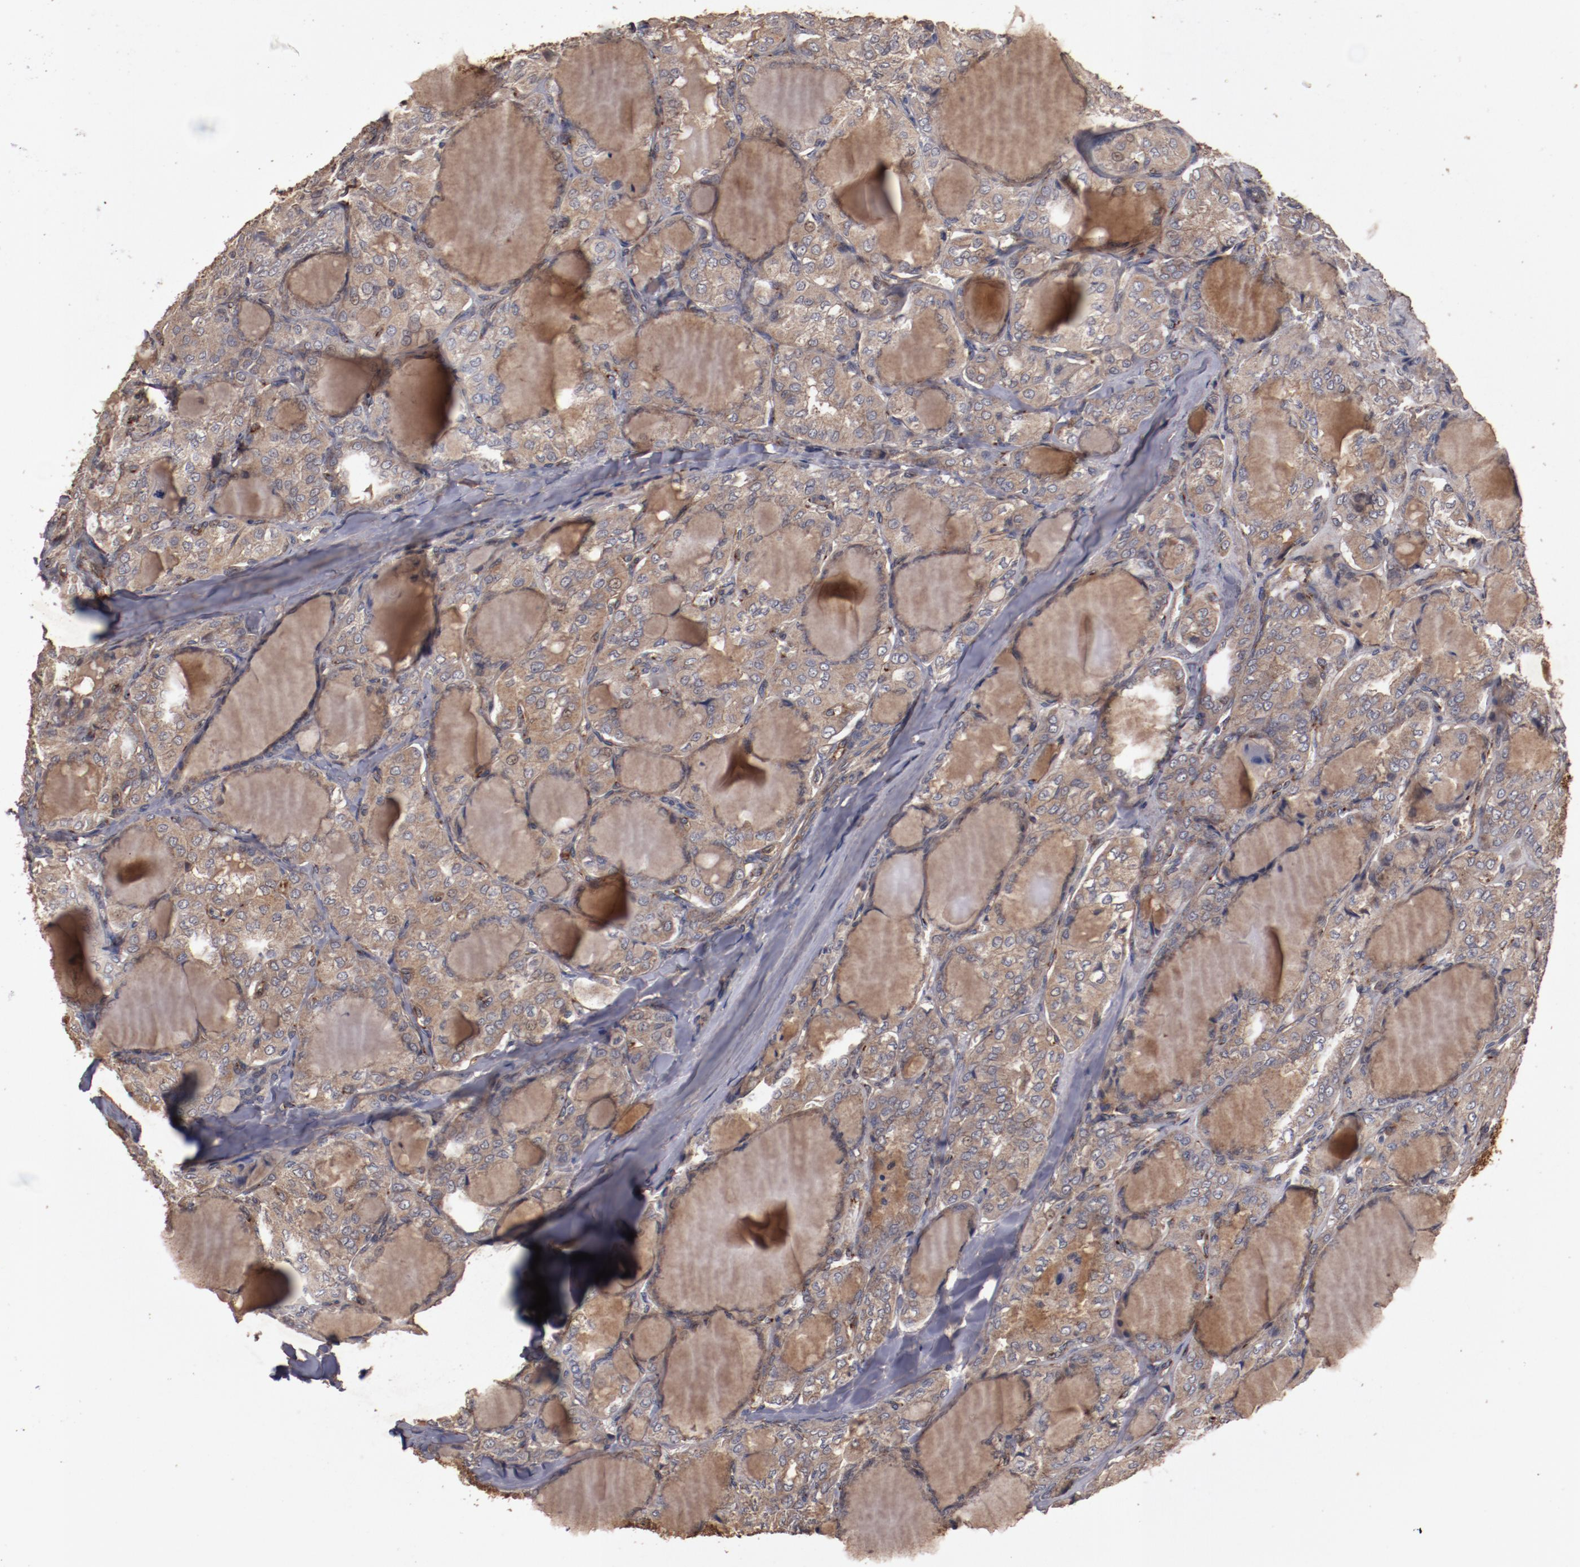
{"staining": {"intensity": "strong", "quantity": ">75%", "location": "cytoplasmic/membranous"}, "tissue": "thyroid cancer", "cell_type": "Tumor cells", "image_type": "cancer", "snomed": [{"axis": "morphology", "description": "Papillary adenocarcinoma, NOS"}, {"axis": "topography", "description": "Thyroid gland"}], "caption": "The histopathology image reveals immunohistochemical staining of thyroid cancer. There is strong cytoplasmic/membranous positivity is present in about >75% of tumor cells.", "gene": "DIPK2B", "patient": {"sex": "male", "age": 20}}